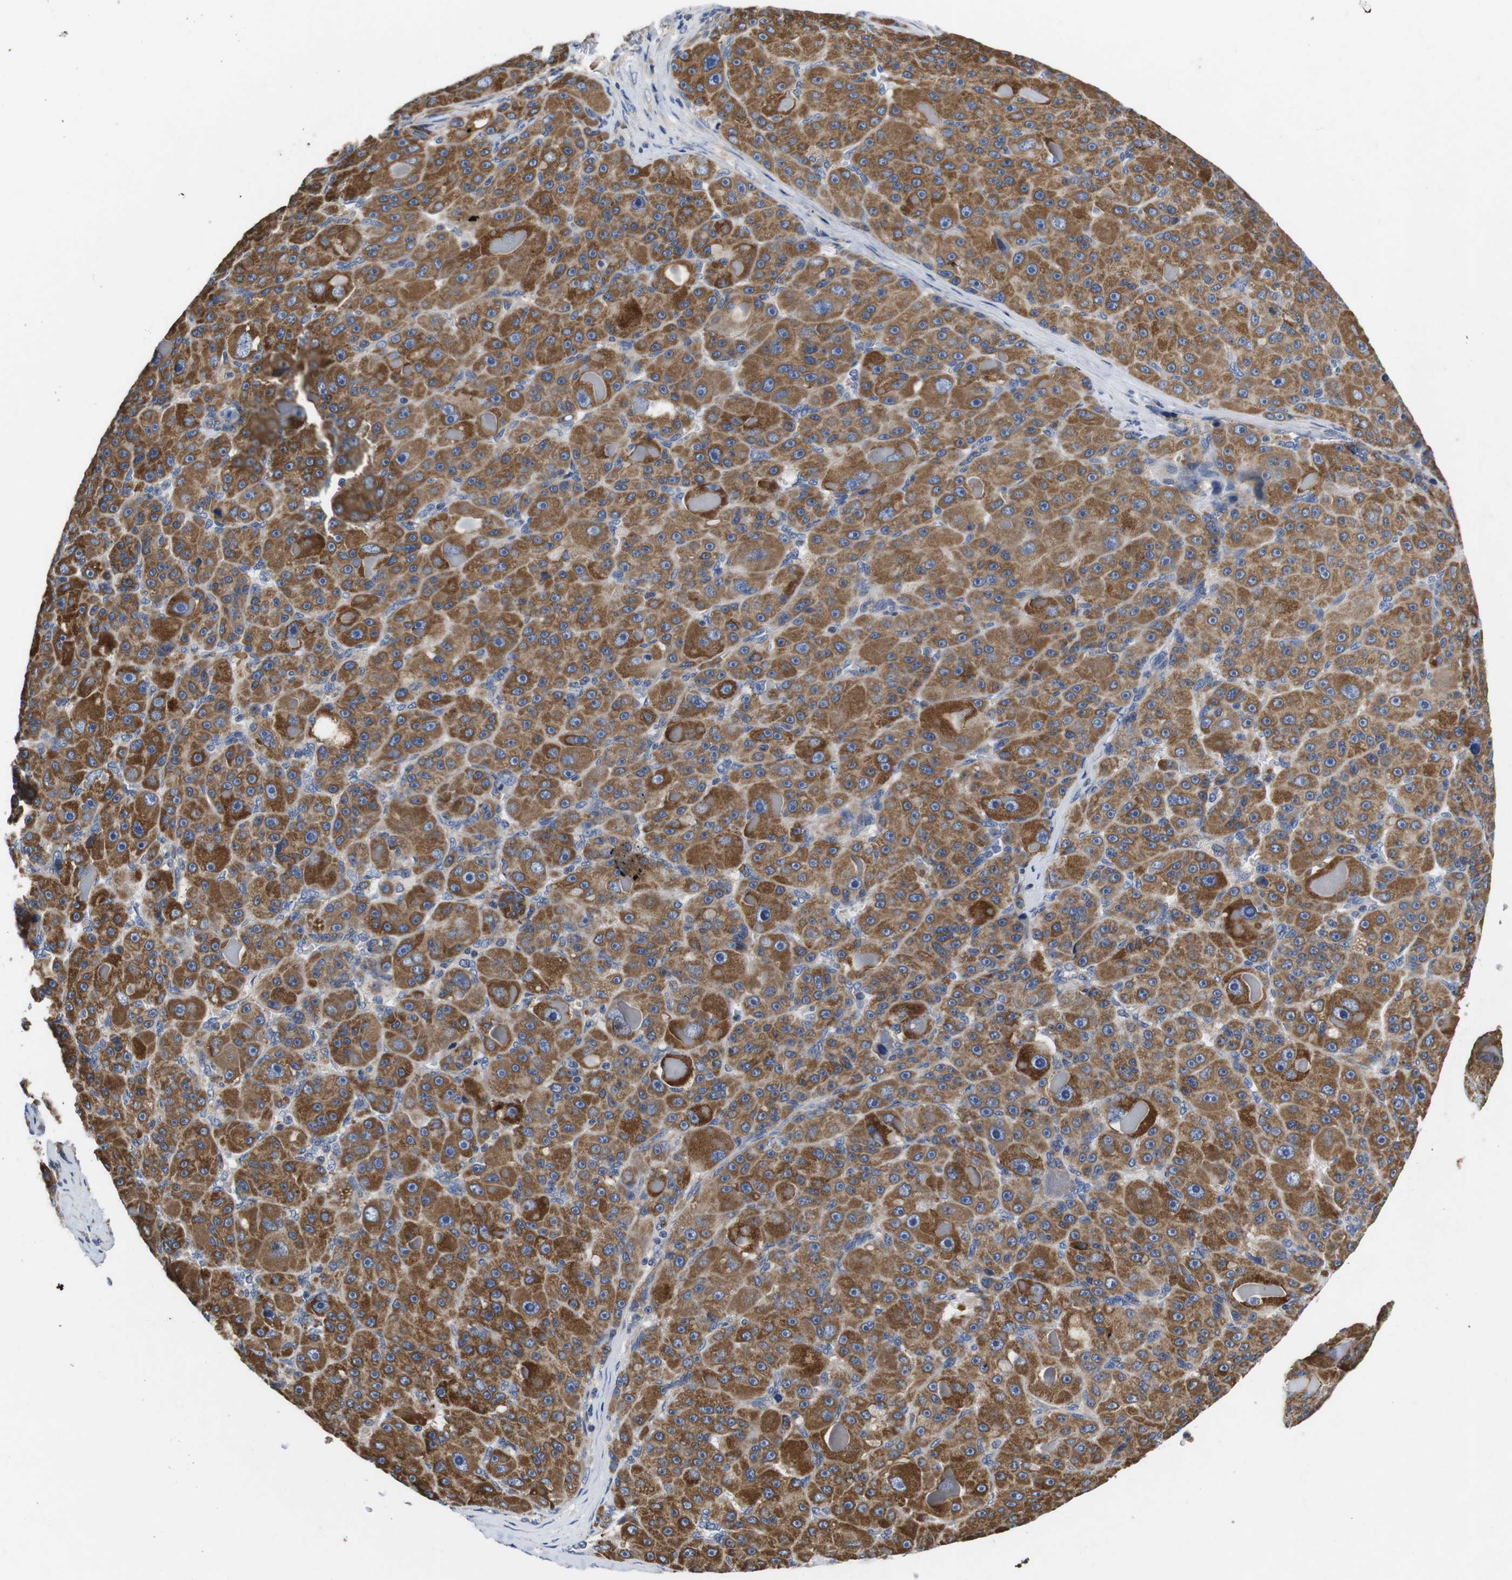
{"staining": {"intensity": "moderate", "quantity": ">75%", "location": "cytoplasmic/membranous"}, "tissue": "liver cancer", "cell_type": "Tumor cells", "image_type": "cancer", "snomed": [{"axis": "morphology", "description": "Carcinoma, Hepatocellular, NOS"}, {"axis": "topography", "description": "Liver"}], "caption": "Immunohistochemistry histopathology image of human liver cancer stained for a protein (brown), which shows medium levels of moderate cytoplasmic/membranous expression in approximately >75% of tumor cells.", "gene": "MARCHF7", "patient": {"sex": "male", "age": 76}}